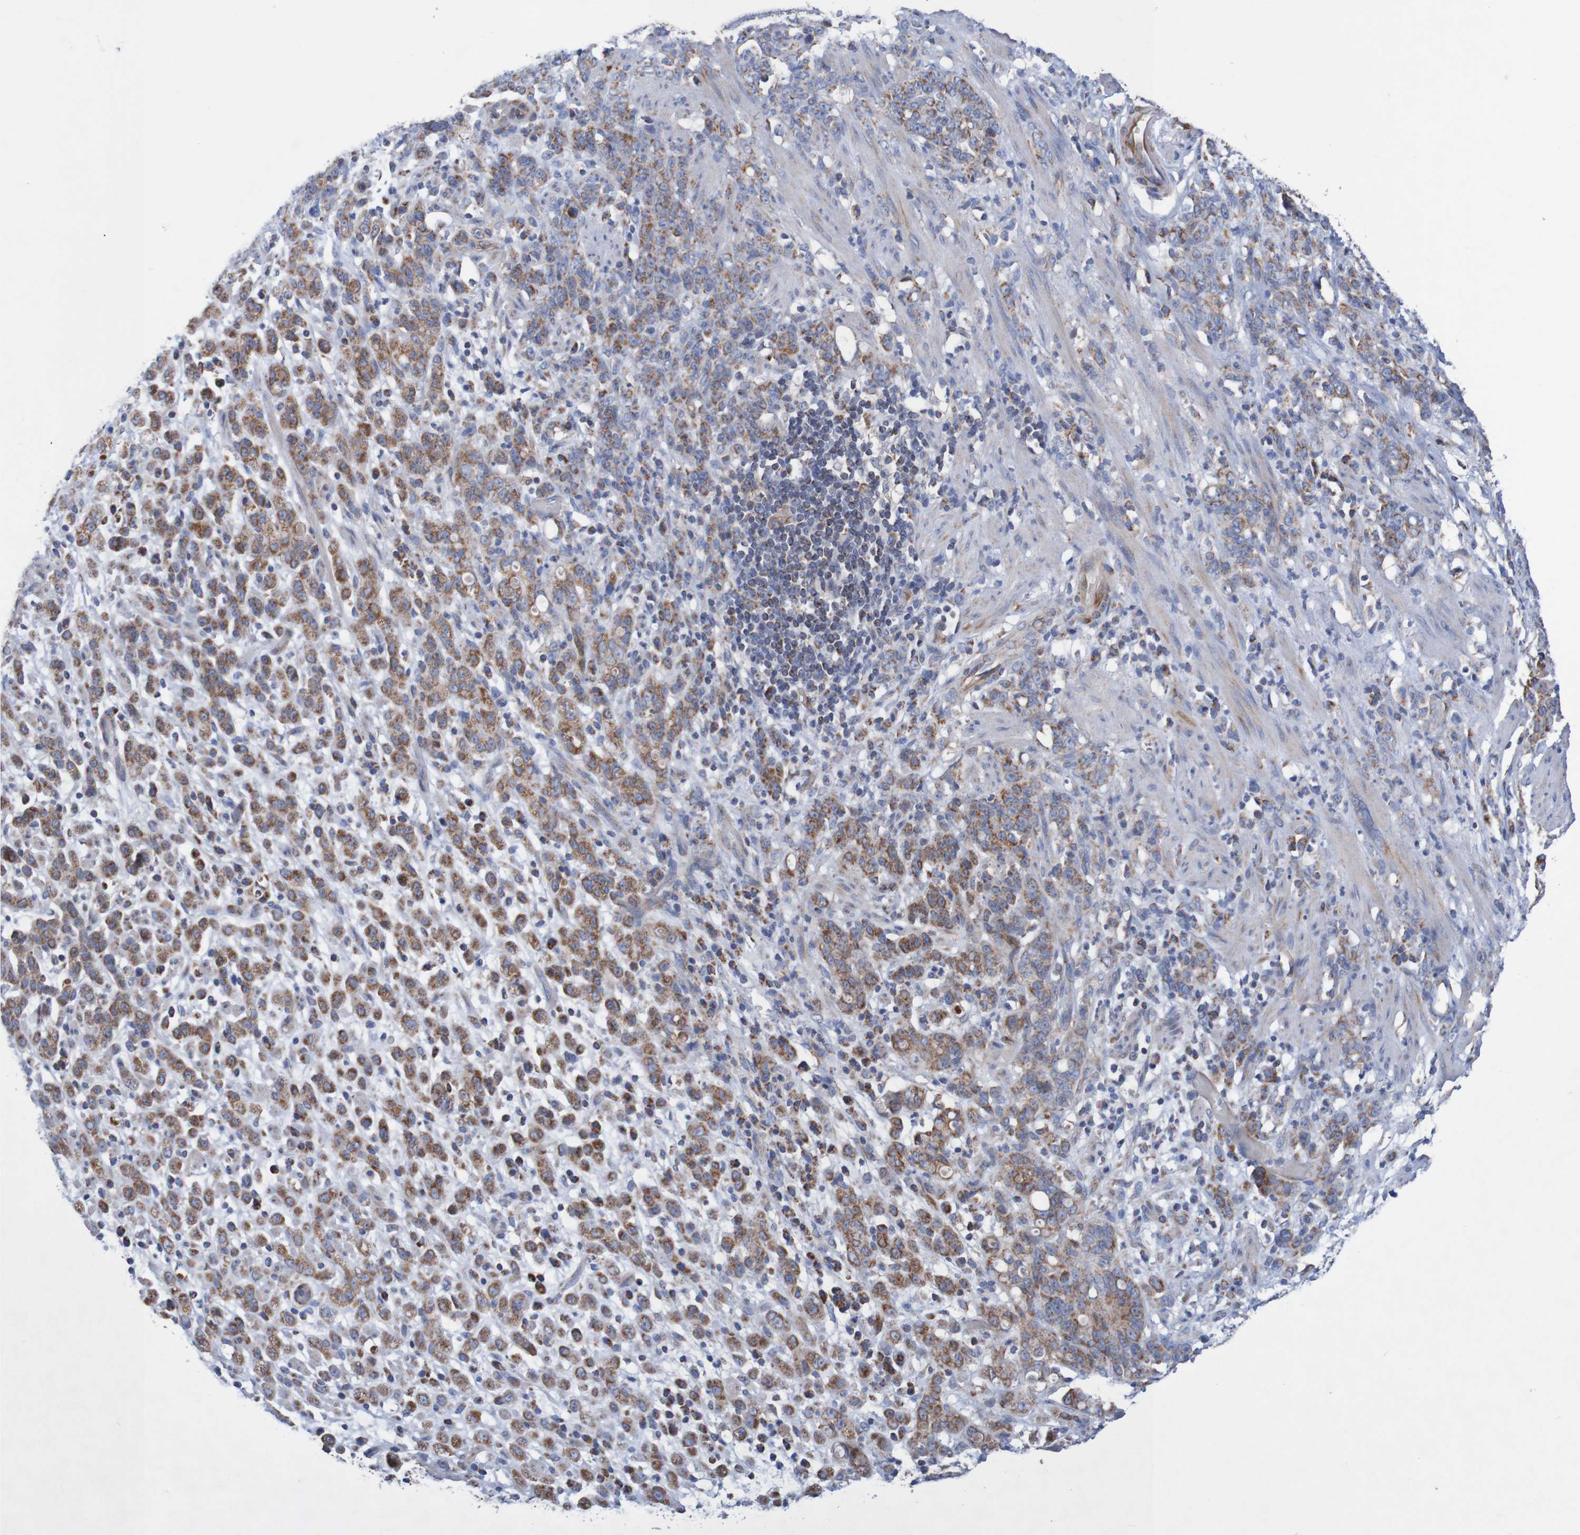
{"staining": {"intensity": "moderate", "quantity": ">75%", "location": "cytoplasmic/membranous"}, "tissue": "stomach cancer", "cell_type": "Tumor cells", "image_type": "cancer", "snomed": [{"axis": "morphology", "description": "Adenocarcinoma, NOS"}, {"axis": "topography", "description": "Stomach, lower"}], "caption": "This histopathology image displays stomach adenocarcinoma stained with IHC to label a protein in brown. The cytoplasmic/membranous of tumor cells show moderate positivity for the protein. Nuclei are counter-stained blue.", "gene": "MMEL1", "patient": {"sex": "male", "age": 88}}